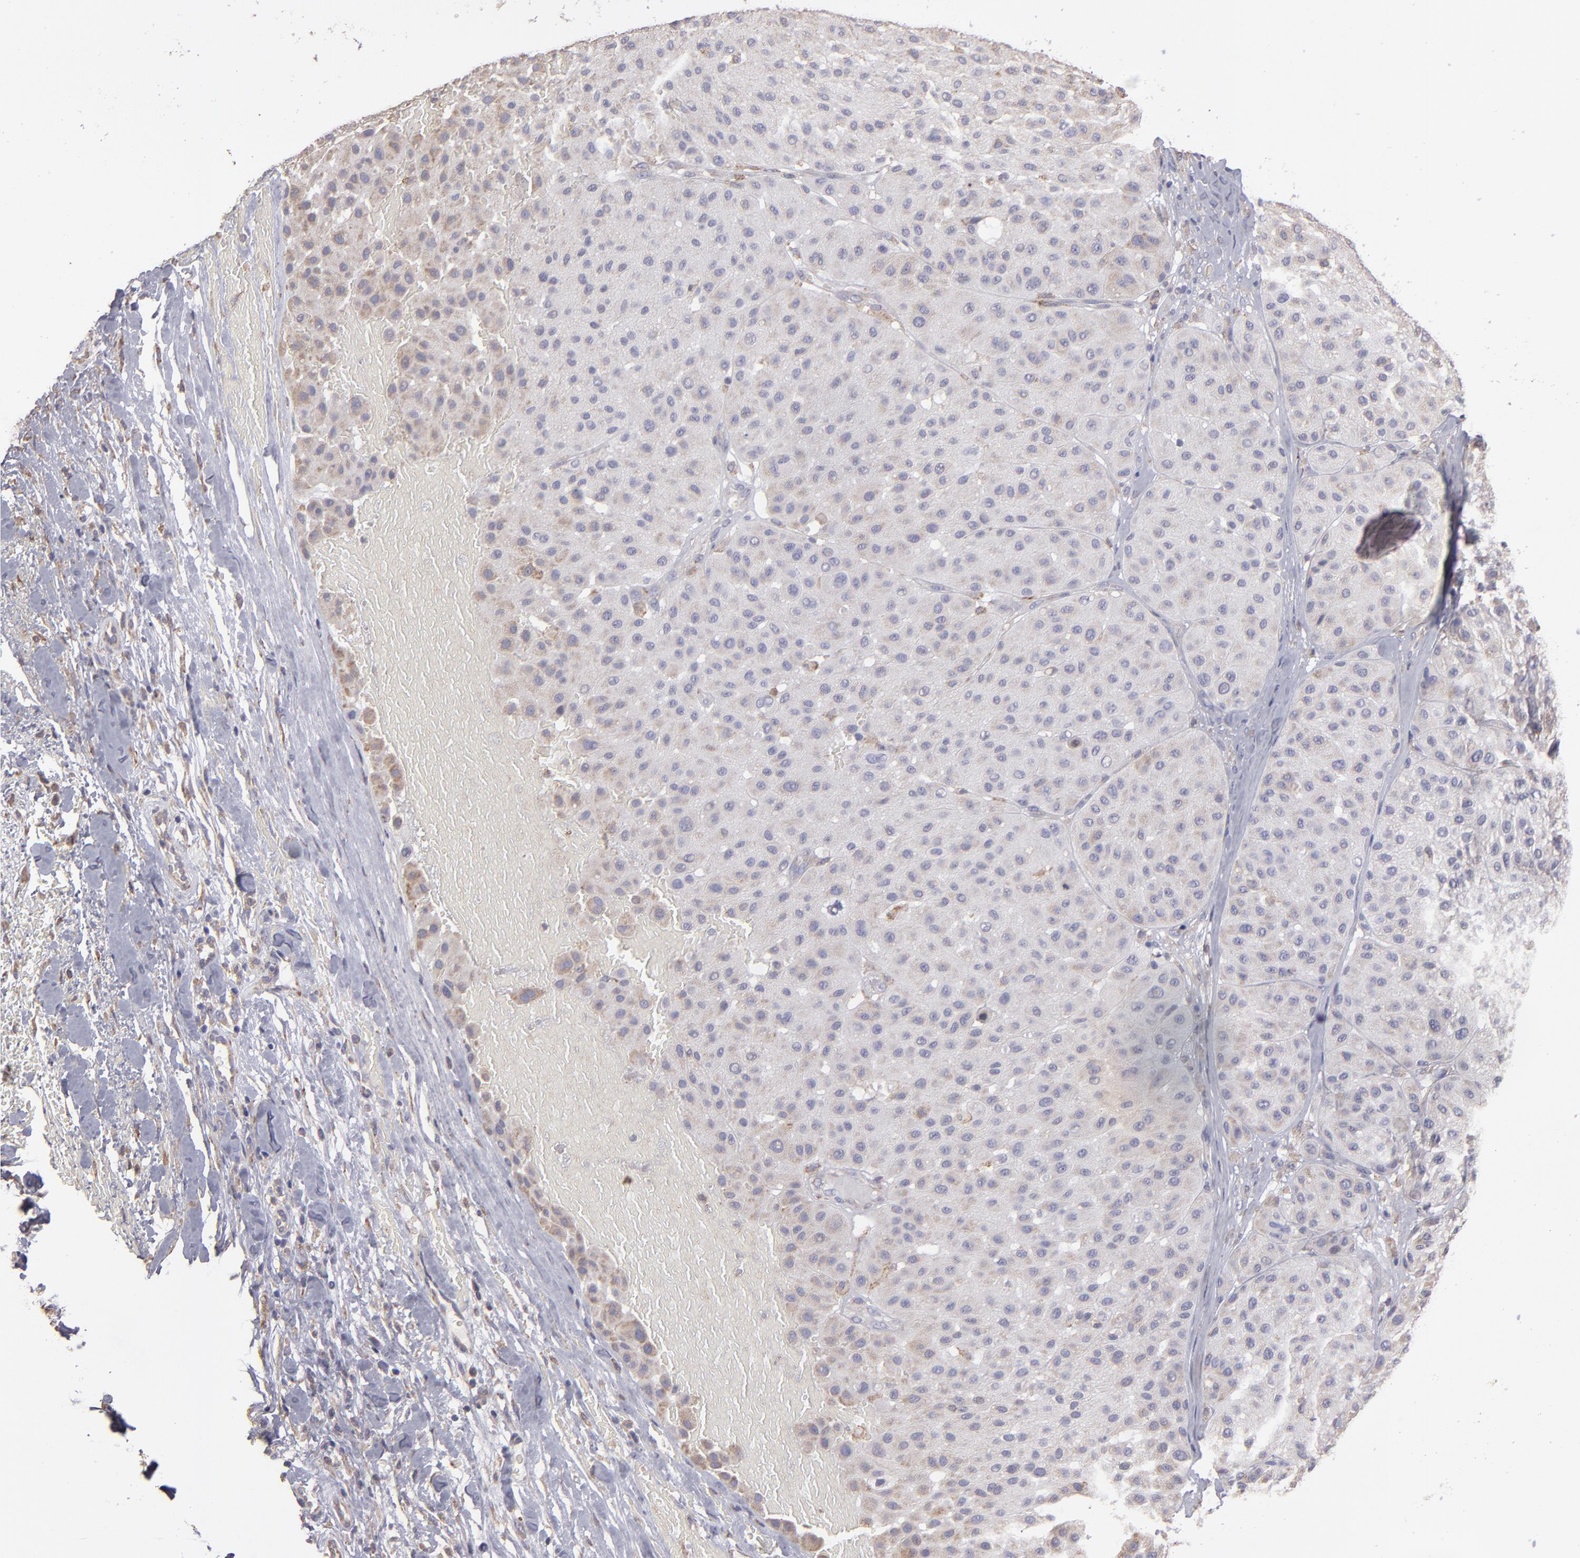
{"staining": {"intensity": "weak", "quantity": "25%-75%", "location": "cytoplasmic/membranous"}, "tissue": "melanoma", "cell_type": "Tumor cells", "image_type": "cancer", "snomed": [{"axis": "morphology", "description": "Normal tissue, NOS"}, {"axis": "morphology", "description": "Malignant melanoma, Metastatic site"}, {"axis": "topography", "description": "Skin"}], "caption": "IHC histopathology image of neoplastic tissue: human malignant melanoma (metastatic site) stained using immunohistochemistry displays low levels of weak protein expression localized specifically in the cytoplasmic/membranous of tumor cells, appearing as a cytoplasmic/membranous brown color.", "gene": "CALR", "patient": {"sex": "male", "age": 41}}